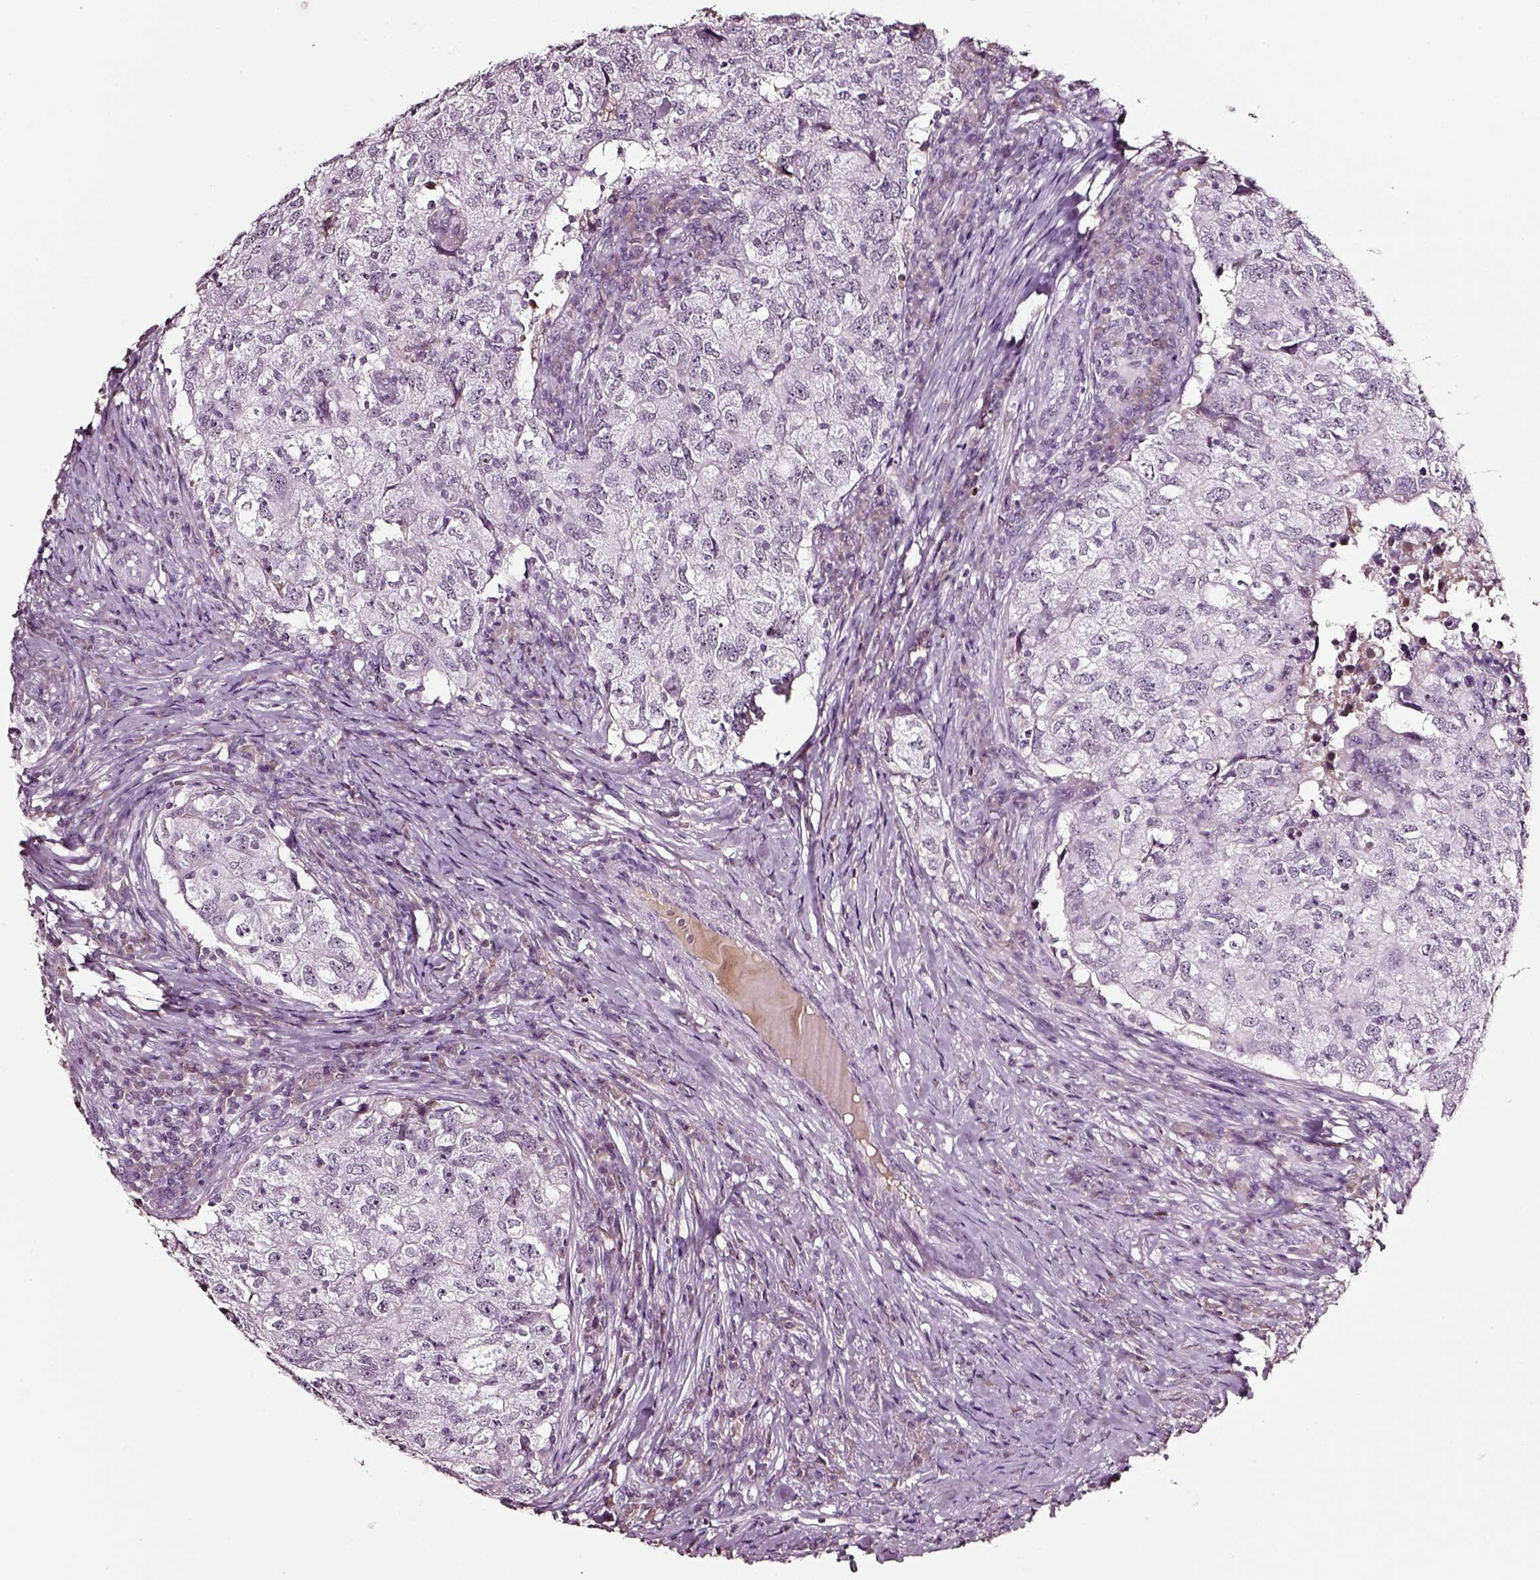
{"staining": {"intensity": "negative", "quantity": "none", "location": "none"}, "tissue": "breast cancer", "cell_type": "Tumor cells", "image_type": "cancer", "snomed": [{"axis": "morphology", "description": "Duct carcinoma"}, {"axis": "topography", "description": "Breast"}], "caption": "DAB immunohistochemical staining of breast cancer (intraductal carcinoma) shows no significant positivity in tumor cells. (Stains: DAB immunohistochemistry (IHC) with hematoxylin counter stain, Microscopy: brightfield microscopy at high magnification).", "gene": "SMIM17", "patient": {"sex": "female", "age": 30}}